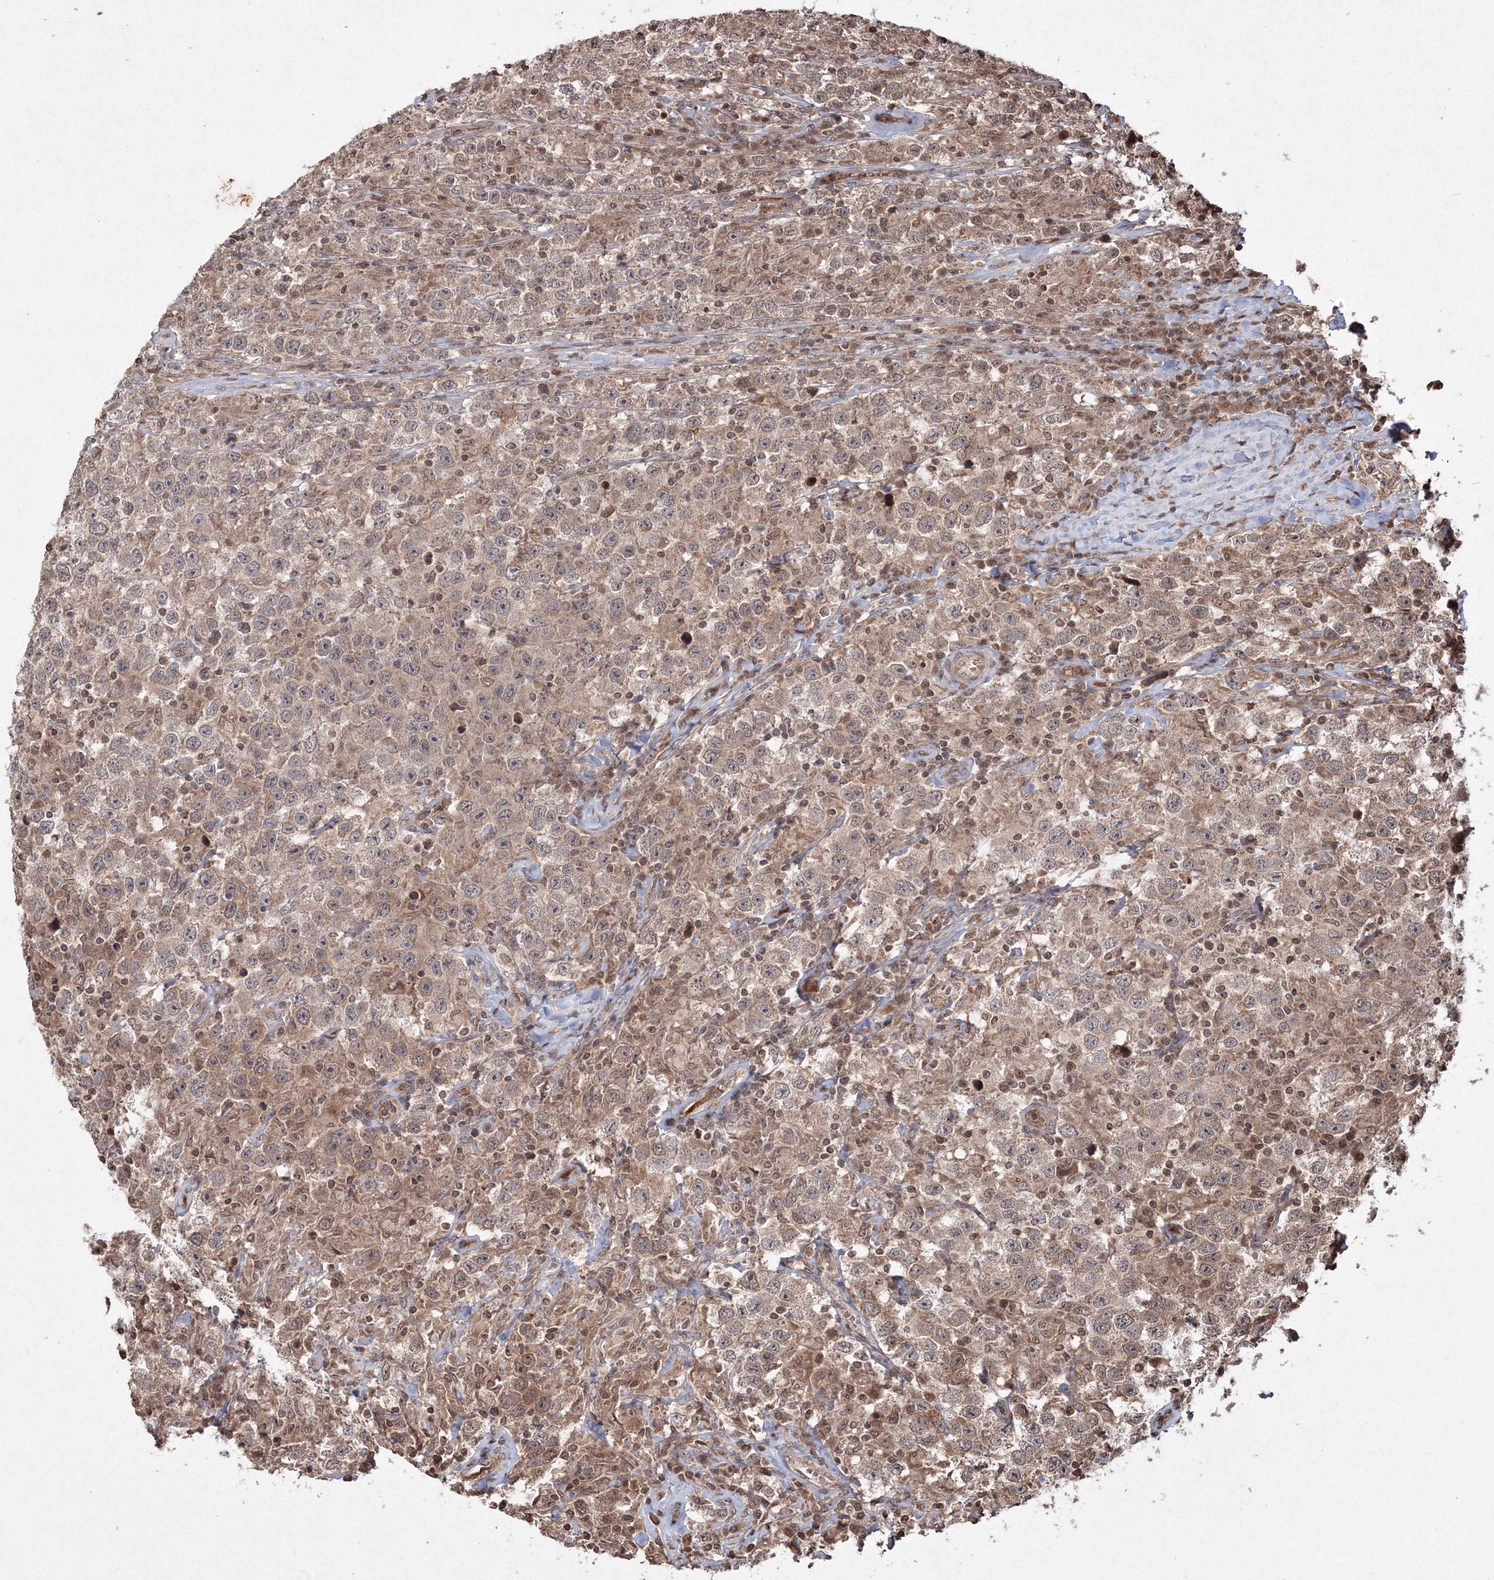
{"staining": {"intensity": "weak", "quantity": ">75%", "location": "cytoplasmic/membranous"}, "tissue": "testis cancer", "cell_type": "Tumor cells", "image_type": "cancer", "snomed": [{"axis": "morphology", "description": "Seminoma, NOS"}, {"axis": "topography", "description": "Testis"}], "caption": "An image showing weak cytoplasmic/membranous positivity in approximately >75% of tumor cells in testis seminoma, as visualized by brown immunohistochemical staining.", "gene": "PEX13", "patient": {"sex": "male", "age": 41}}